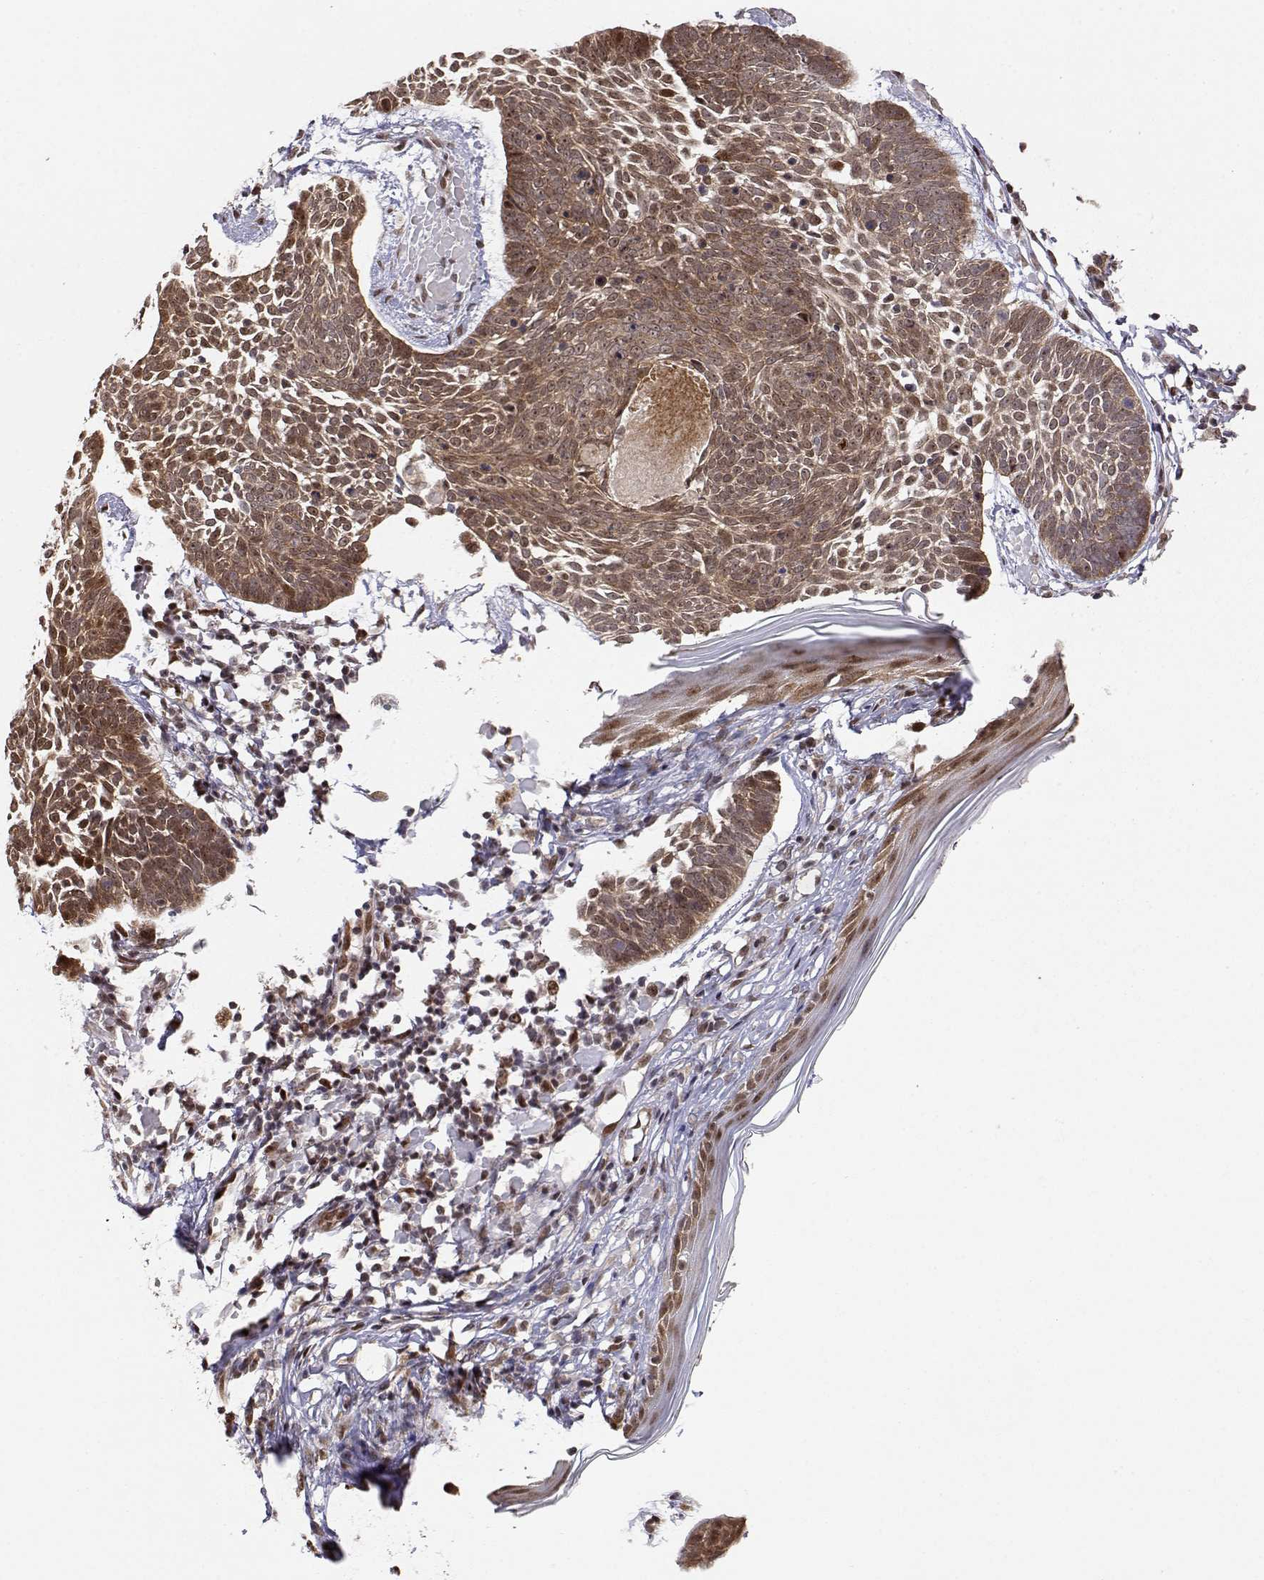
{"staining": {"intensity": "moderate", "quantity": ">75%", "location": "cytoplasmic/membranous"}, "tissue": "skin cancer", "cell_type": "Tumor cells", "image_type": "cancer", "snomed": [{"axis": "morphology", "description": "Basal cell carcinoma"}, {"axis": "topography", "description": "Skin"}], "caption": "Human skin cancer stained with a brown dye shows moderate cytoplasmic/membranous positive positivity in about >75% of tumor cells.", "gene": "BRCA1", "patient": {"sex": "male", "age": 85}}